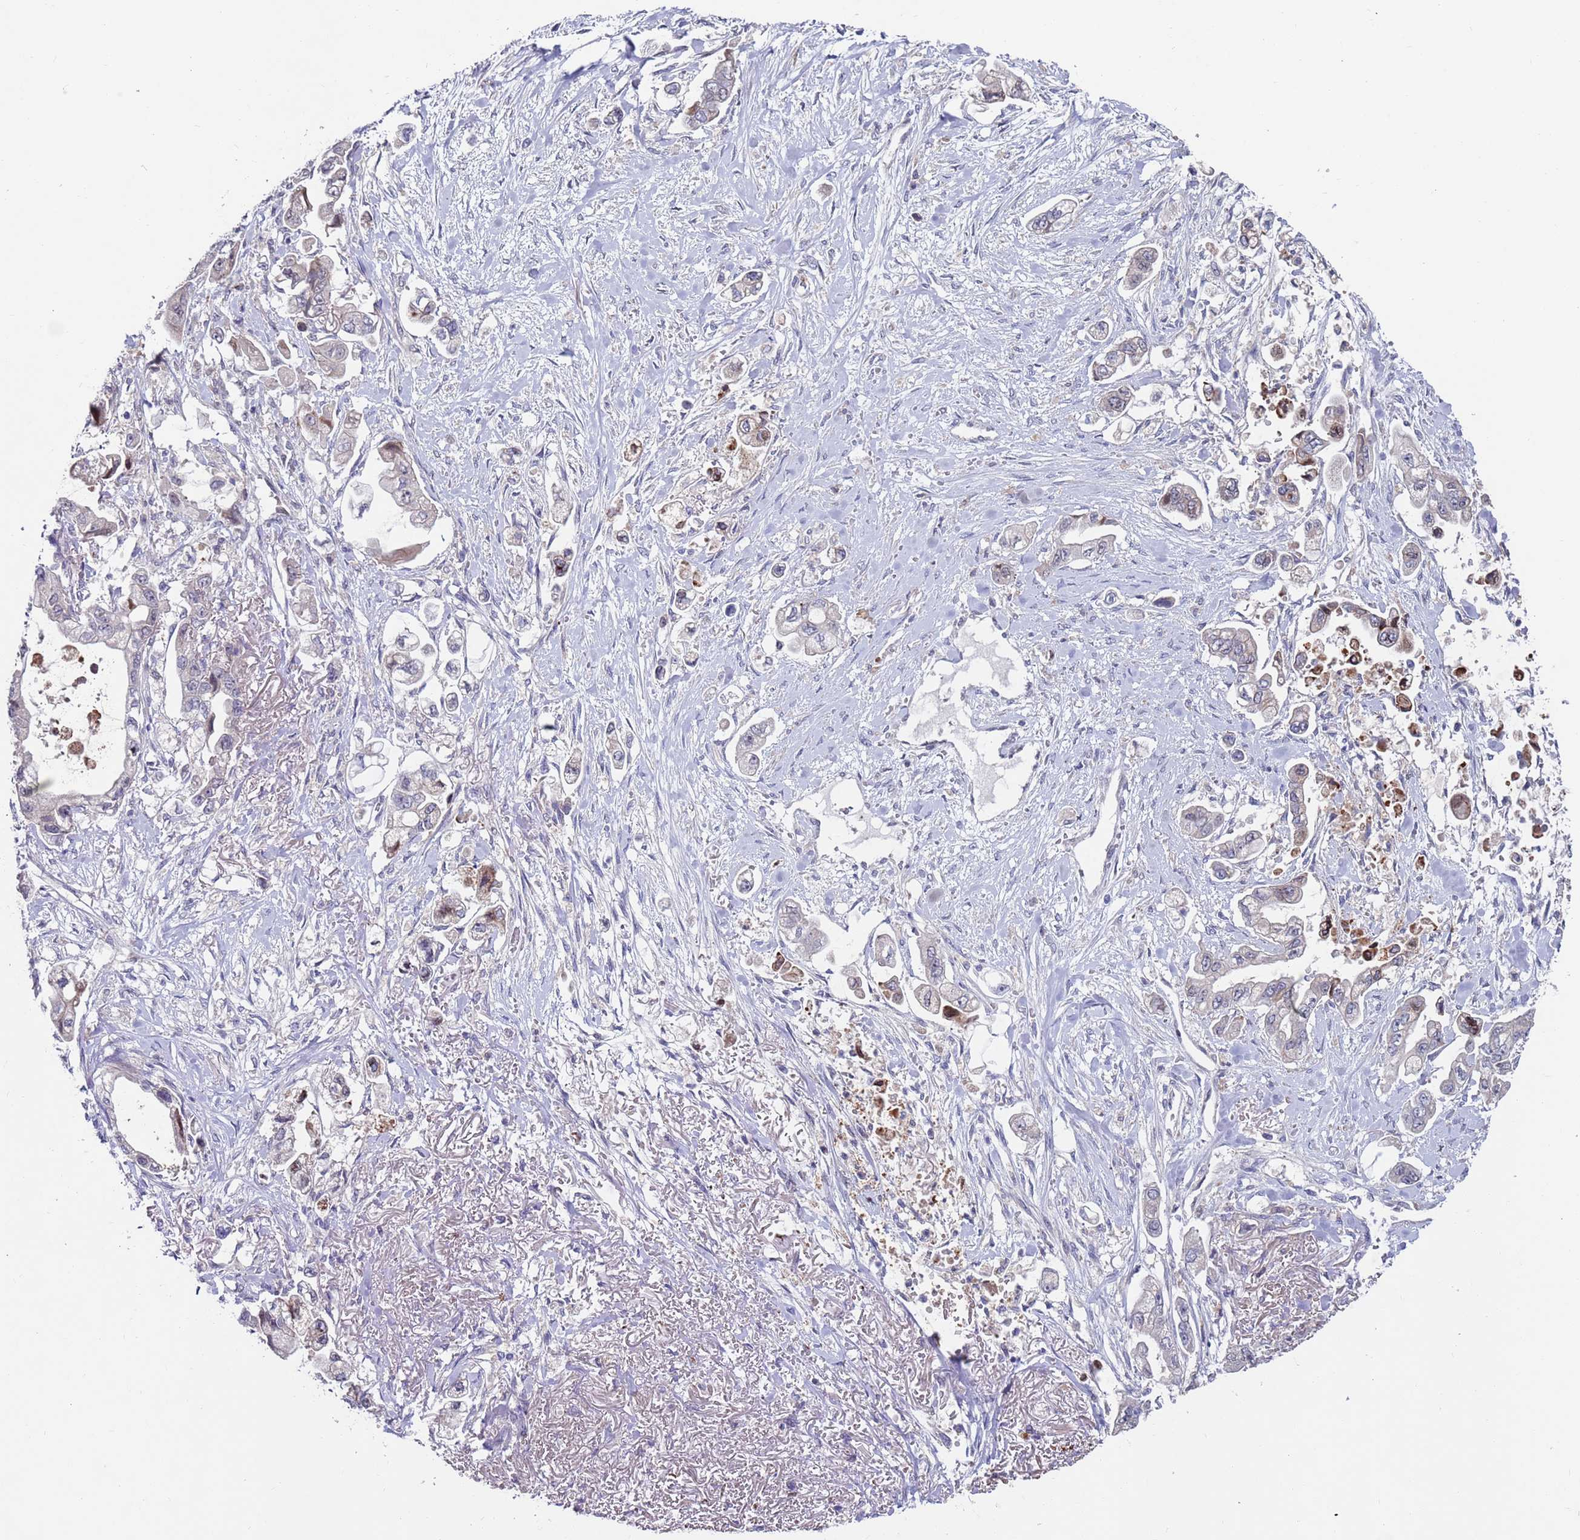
{"staining": {"intensity": "negative", "quantity": "none", "location": "none"}, "tissue": "stomach cancer", "cell_type": "Tumor cells", "image_type": "cancer", "snomed": [{"axis": "morphology", "description": "Adenocarcinoma, NOS"}, {"axis": "topography", "description": "Stomach"}], "caption": "Tumor cells are negative for protein expression in human stomach cancer.", "gene": "FBXO27", "patient": {"sex": "male", "age": 62}}